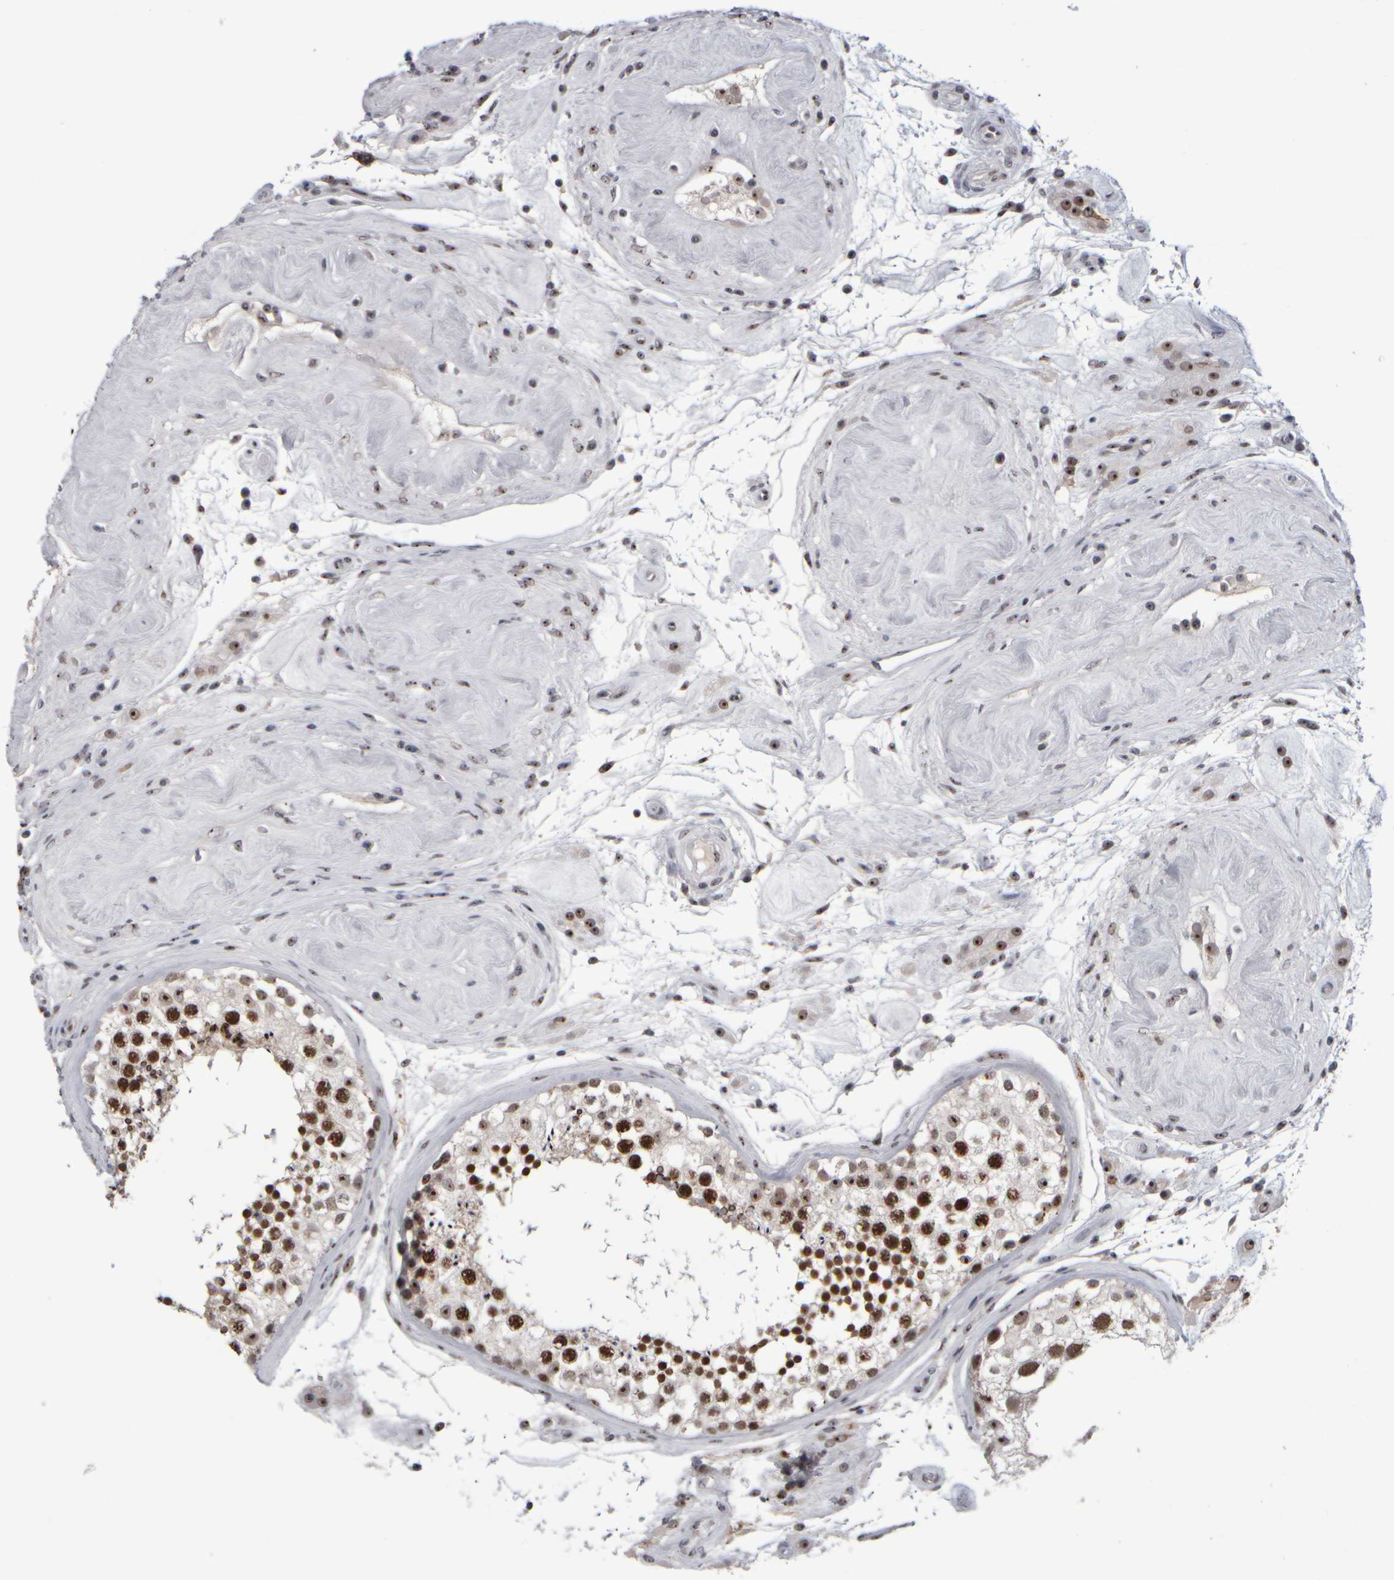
{"staining": {"intensity": "strong", "quantity": ">75%", "location": "nuclear"}, "tissue": "testis", "cell_type": "Cells in seminiferous ducts", "image_type": "normal", "snomed": [{"axis": "morphology", "description": "Normal tissue, NOS"}, {"axis": "topography", "description": "Testis"}], "caption": "IHC staining of benign testis, which shows high levels of strong nuclear expression in approximately >75% of cells in seminiferous ducts indicating strong nuclear protein expression. The staining was performed using DAB (3,3'-diaminobenzidine) (brown) for protein detection and nuclei were counterstained in hematoxylin (blue).", "gene": "SURF6", "patient": {"sex": "male", "age": 46}}